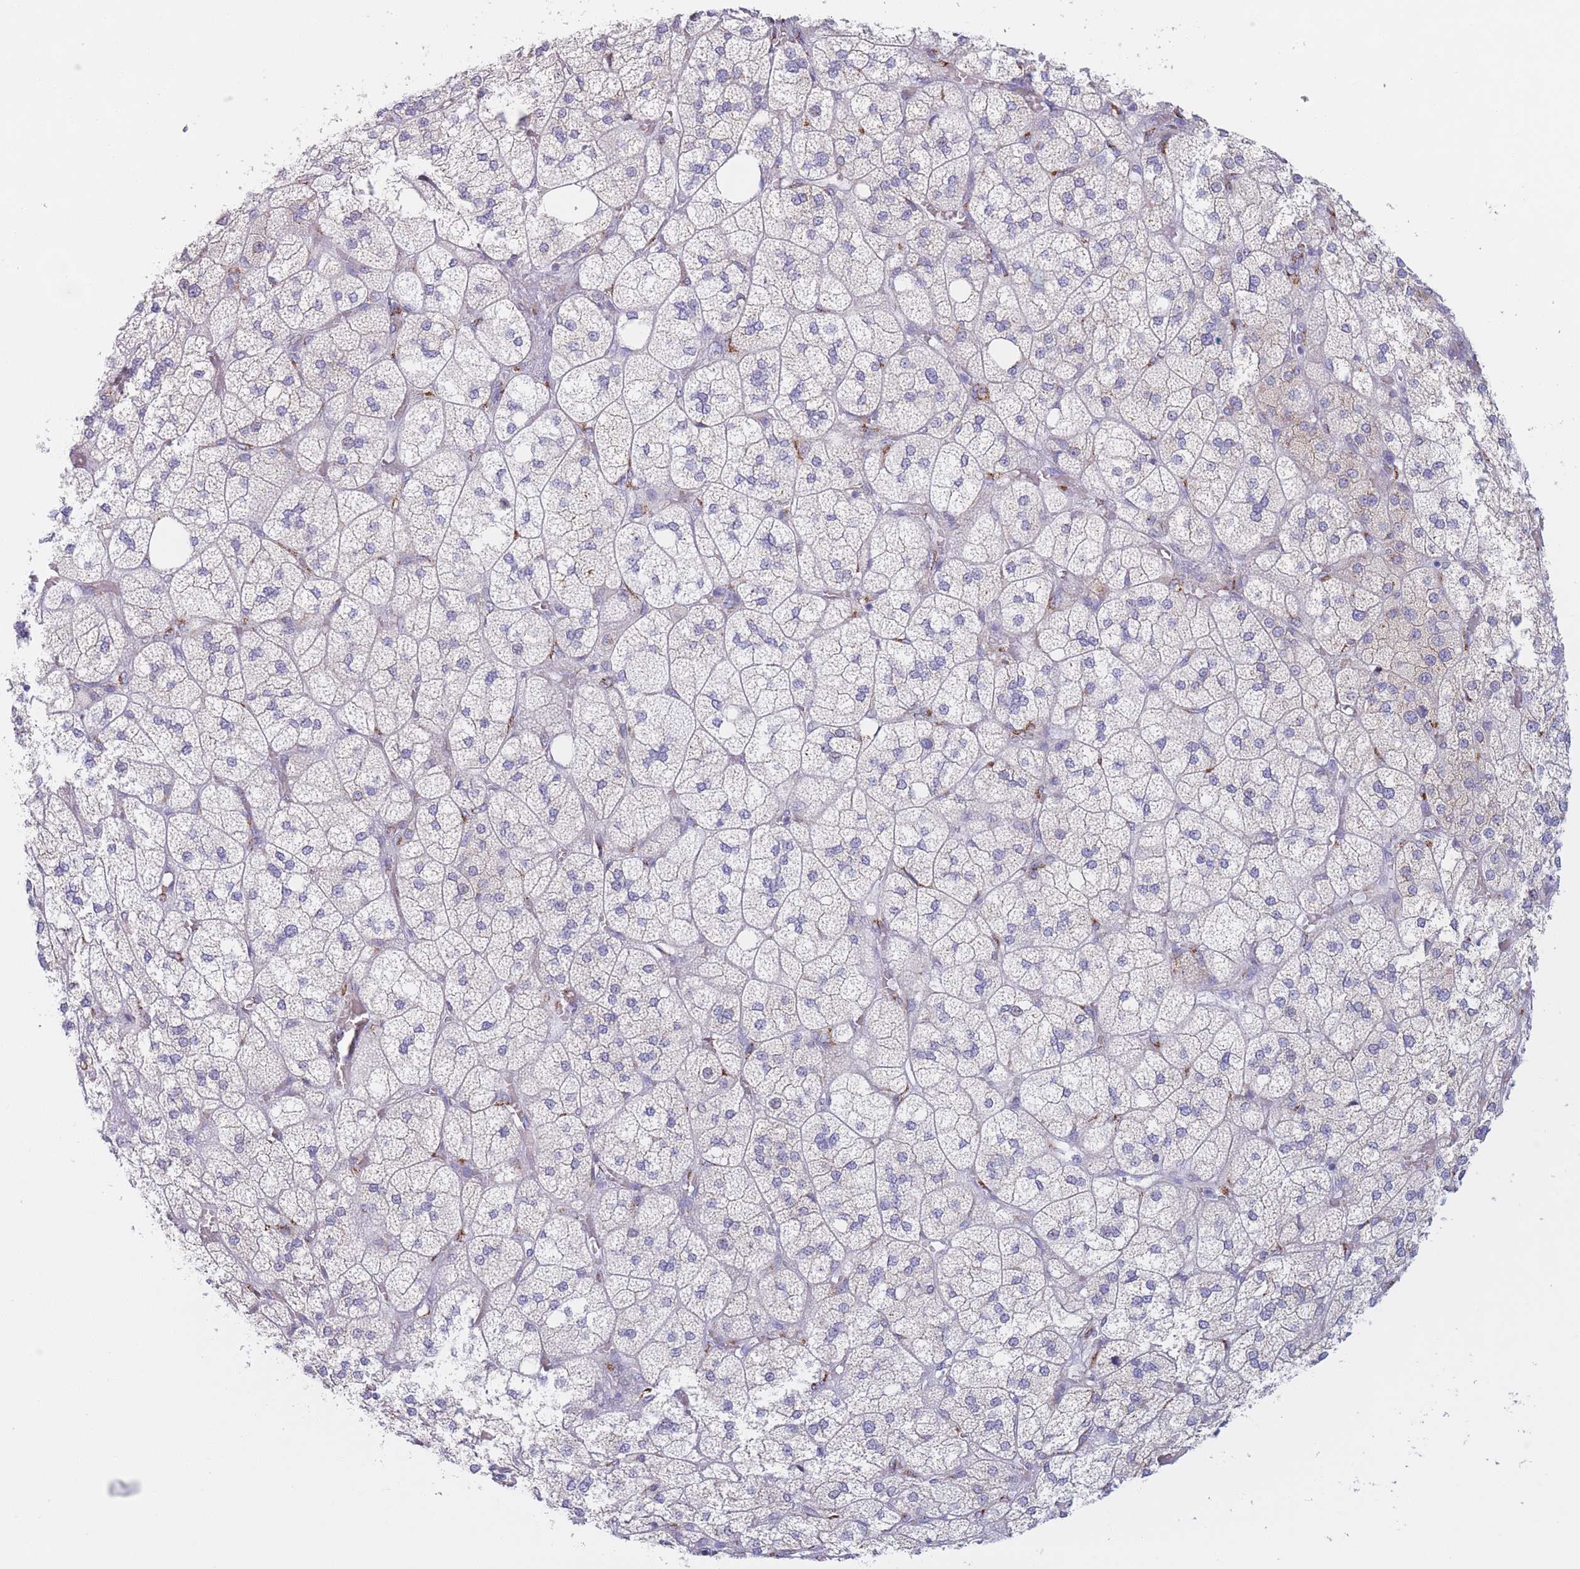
{"staining": {"intensity": "weak", "quantity": "<25%", "location": "cytoplasmic/membranous"}, "tissue": "adrenal gland", "cell_type": "Glandular cells", "image_type": "normal", "snomed": [{"axis": "morphology", "description": "Normal tissue, NOS"}, {"axis": "topography", "description": "Adrenal gland"}], "caption": "IHC micrograph of normal adrenal gland stained for a protein (brown), which displays no positivity in glandular cells.", "gene": "MRPL30", "patient": {"sex": "male", "age": 61}}